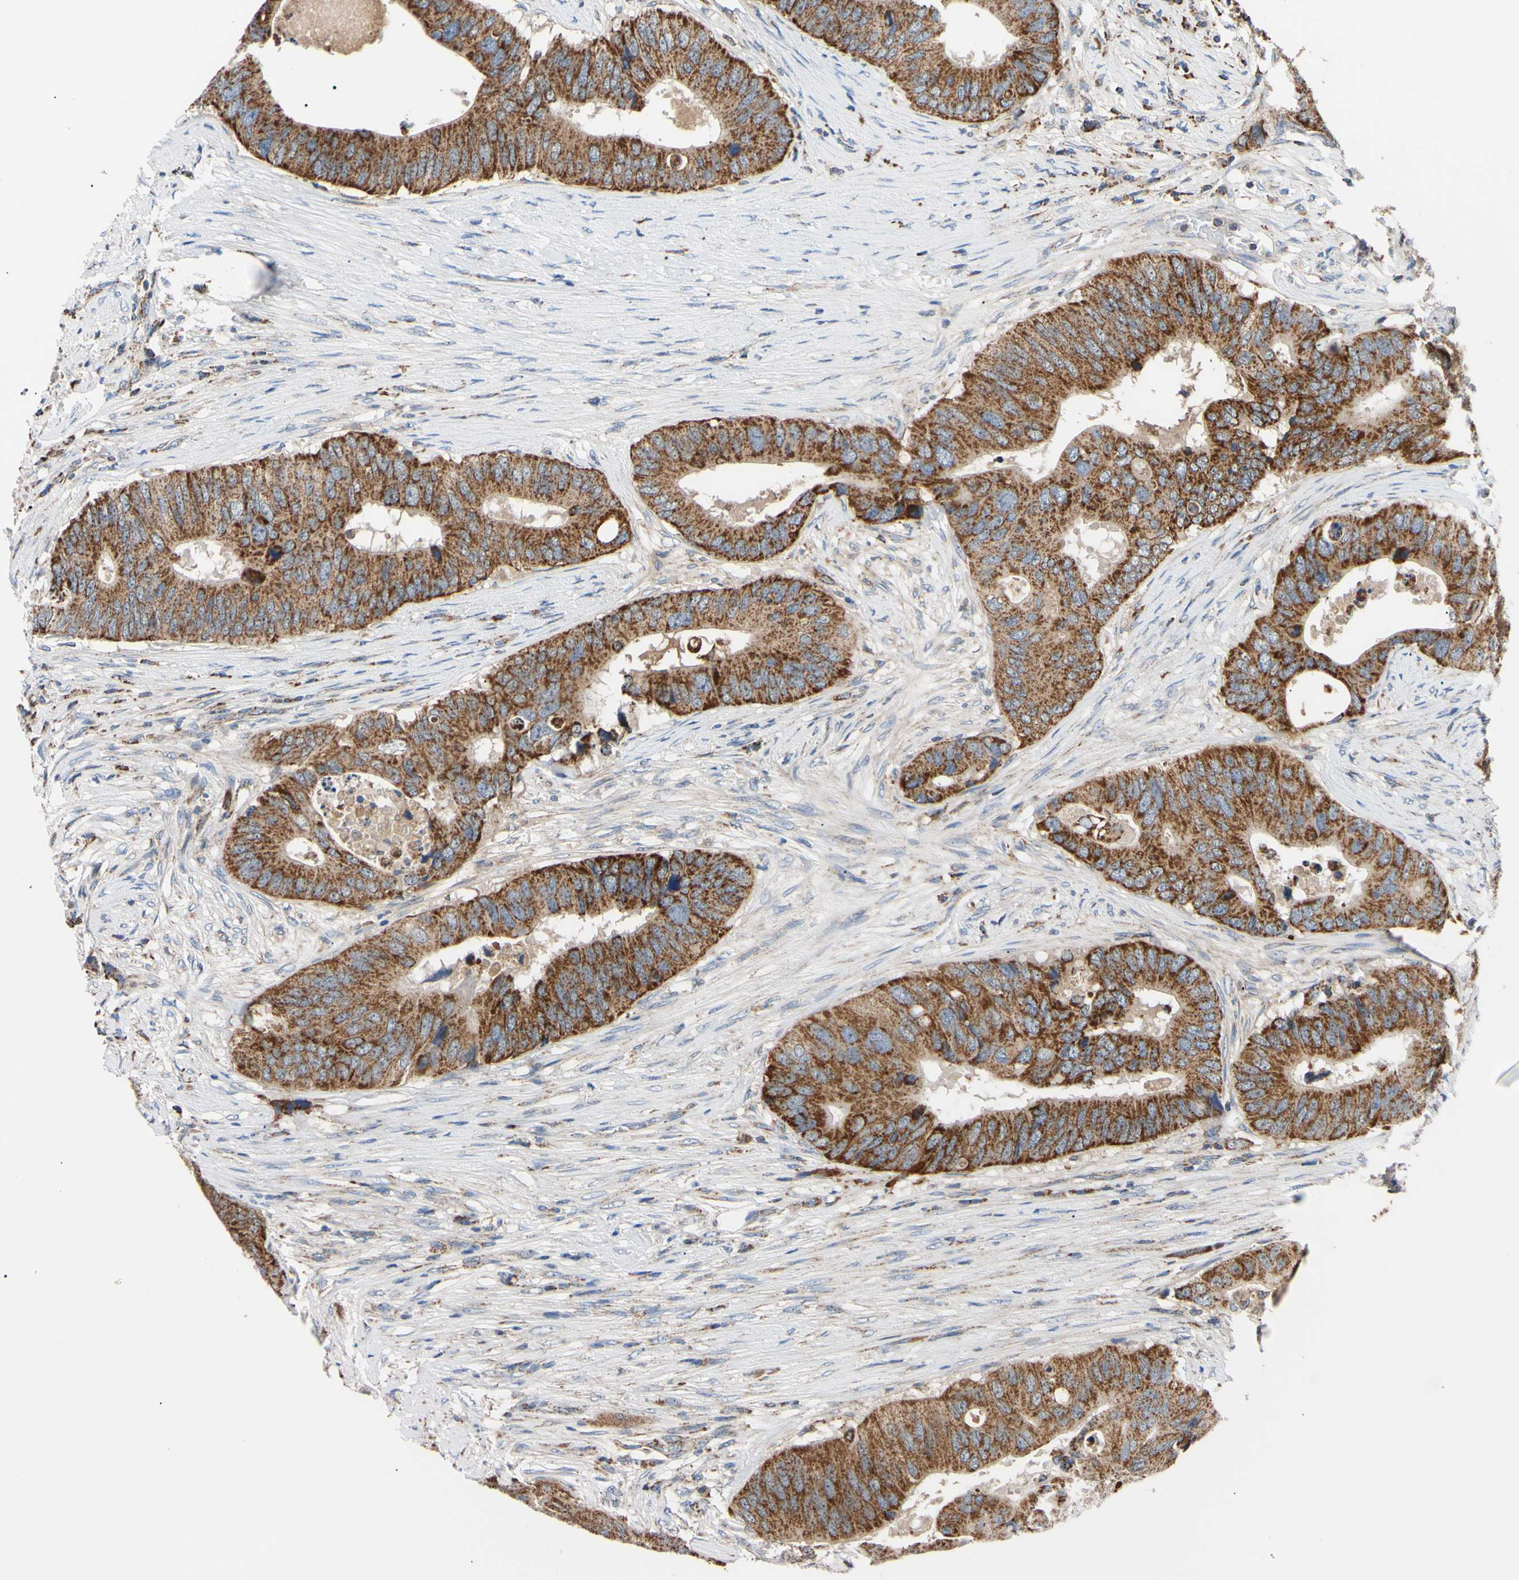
{"staining": {"intensity": "strong", "quantity": ">75%", "location": "cytoplasmic/membranous"}, "tissue": "colorectal cancer", "cell_type": "Tumor cells", "image_type": "cancer", "snomed": [{"axis": "morphology", "description": "Adenocarcinoma, NOS"}, {"axis": "topography", "description": "Colon"}], "caption": "Protein staining by immunohistochemistry (IHC) shows strong cytoplasmic/membranous staining in approximately >75% of tumor cells in colorectal cancer (adenocarcinoma).", "gene": "CLPP", "patient": {"sex": "male", "age": 71}}